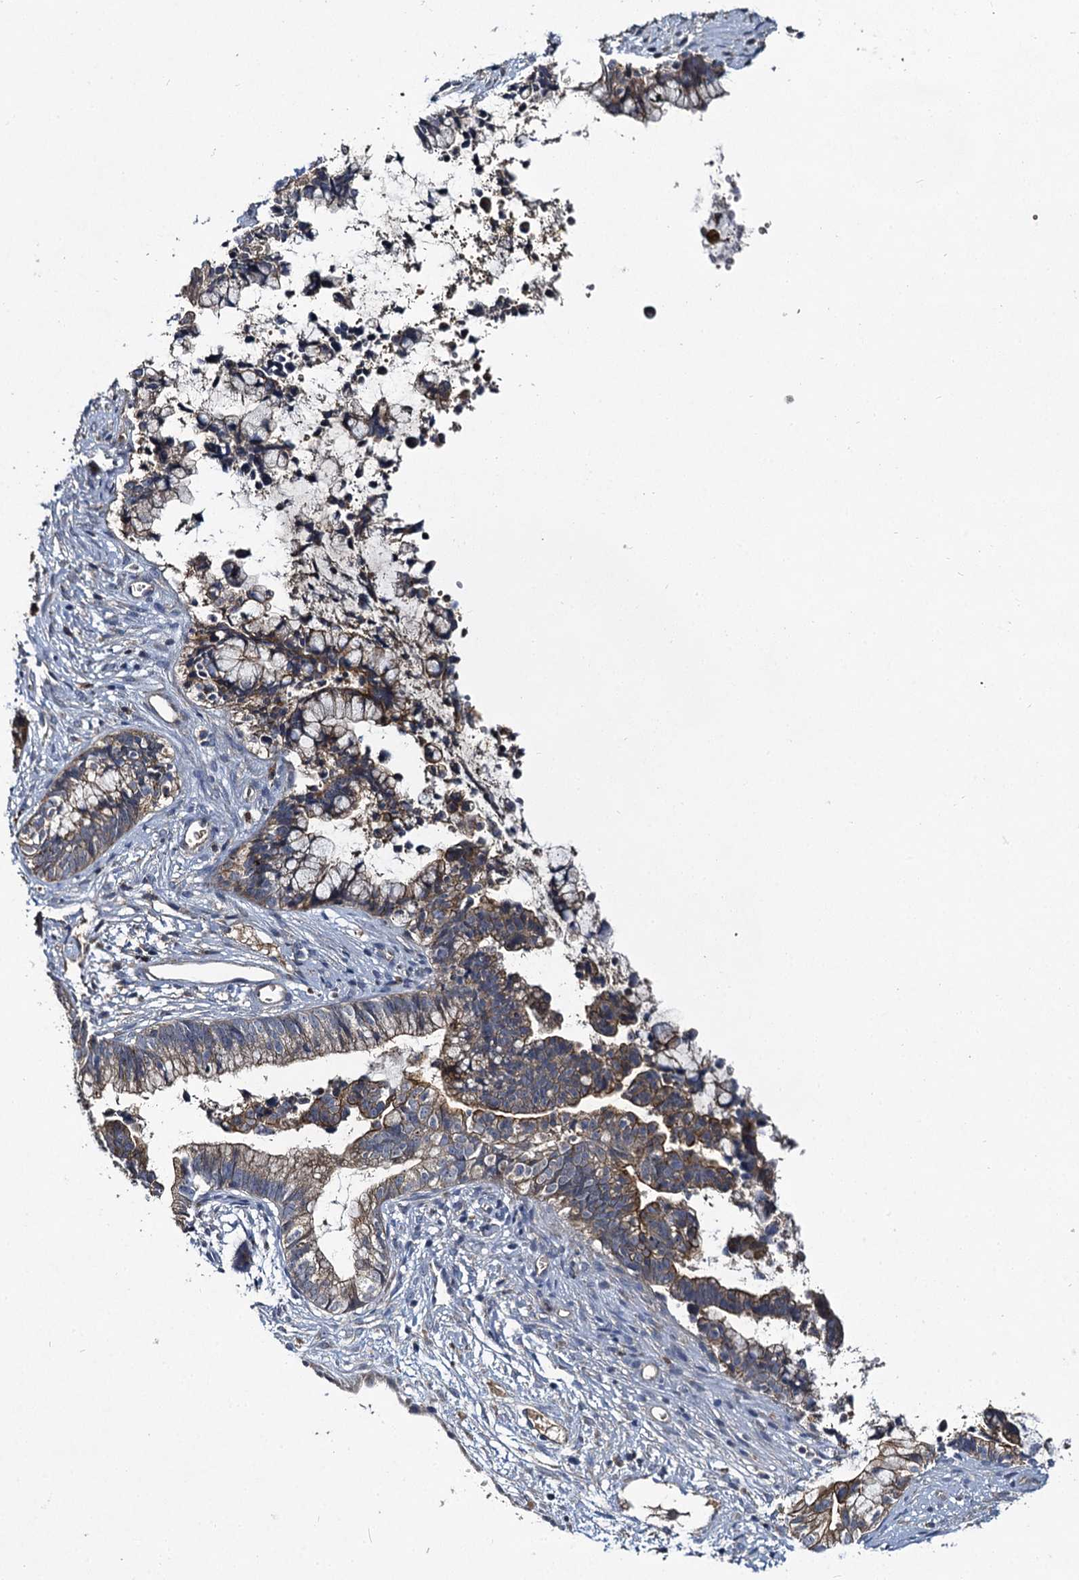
{"staining": {"intensity": "moderate", "quantity": "<25%", "location": "cytoplasmic/membranous"}, "tissue": "cervical cancer", "cell_type": "Tumor cells", "image_type": "cancer", "snomed": [{"axis": "morphology", "description": "Adenocarcinoma, NOS"}, {"axis": "topography", "description": "Cervix"}], "caption": "IHC histopathology image of human cervical cancer (adenocarcinoma) stained for a protein (brown), which reveals low levels of moderate cytoplasmic/membranous positivity in approximately <25% of tumor cells.", "gene": "SLC11A2", "patient": {"sex": "female", "age": 44}}